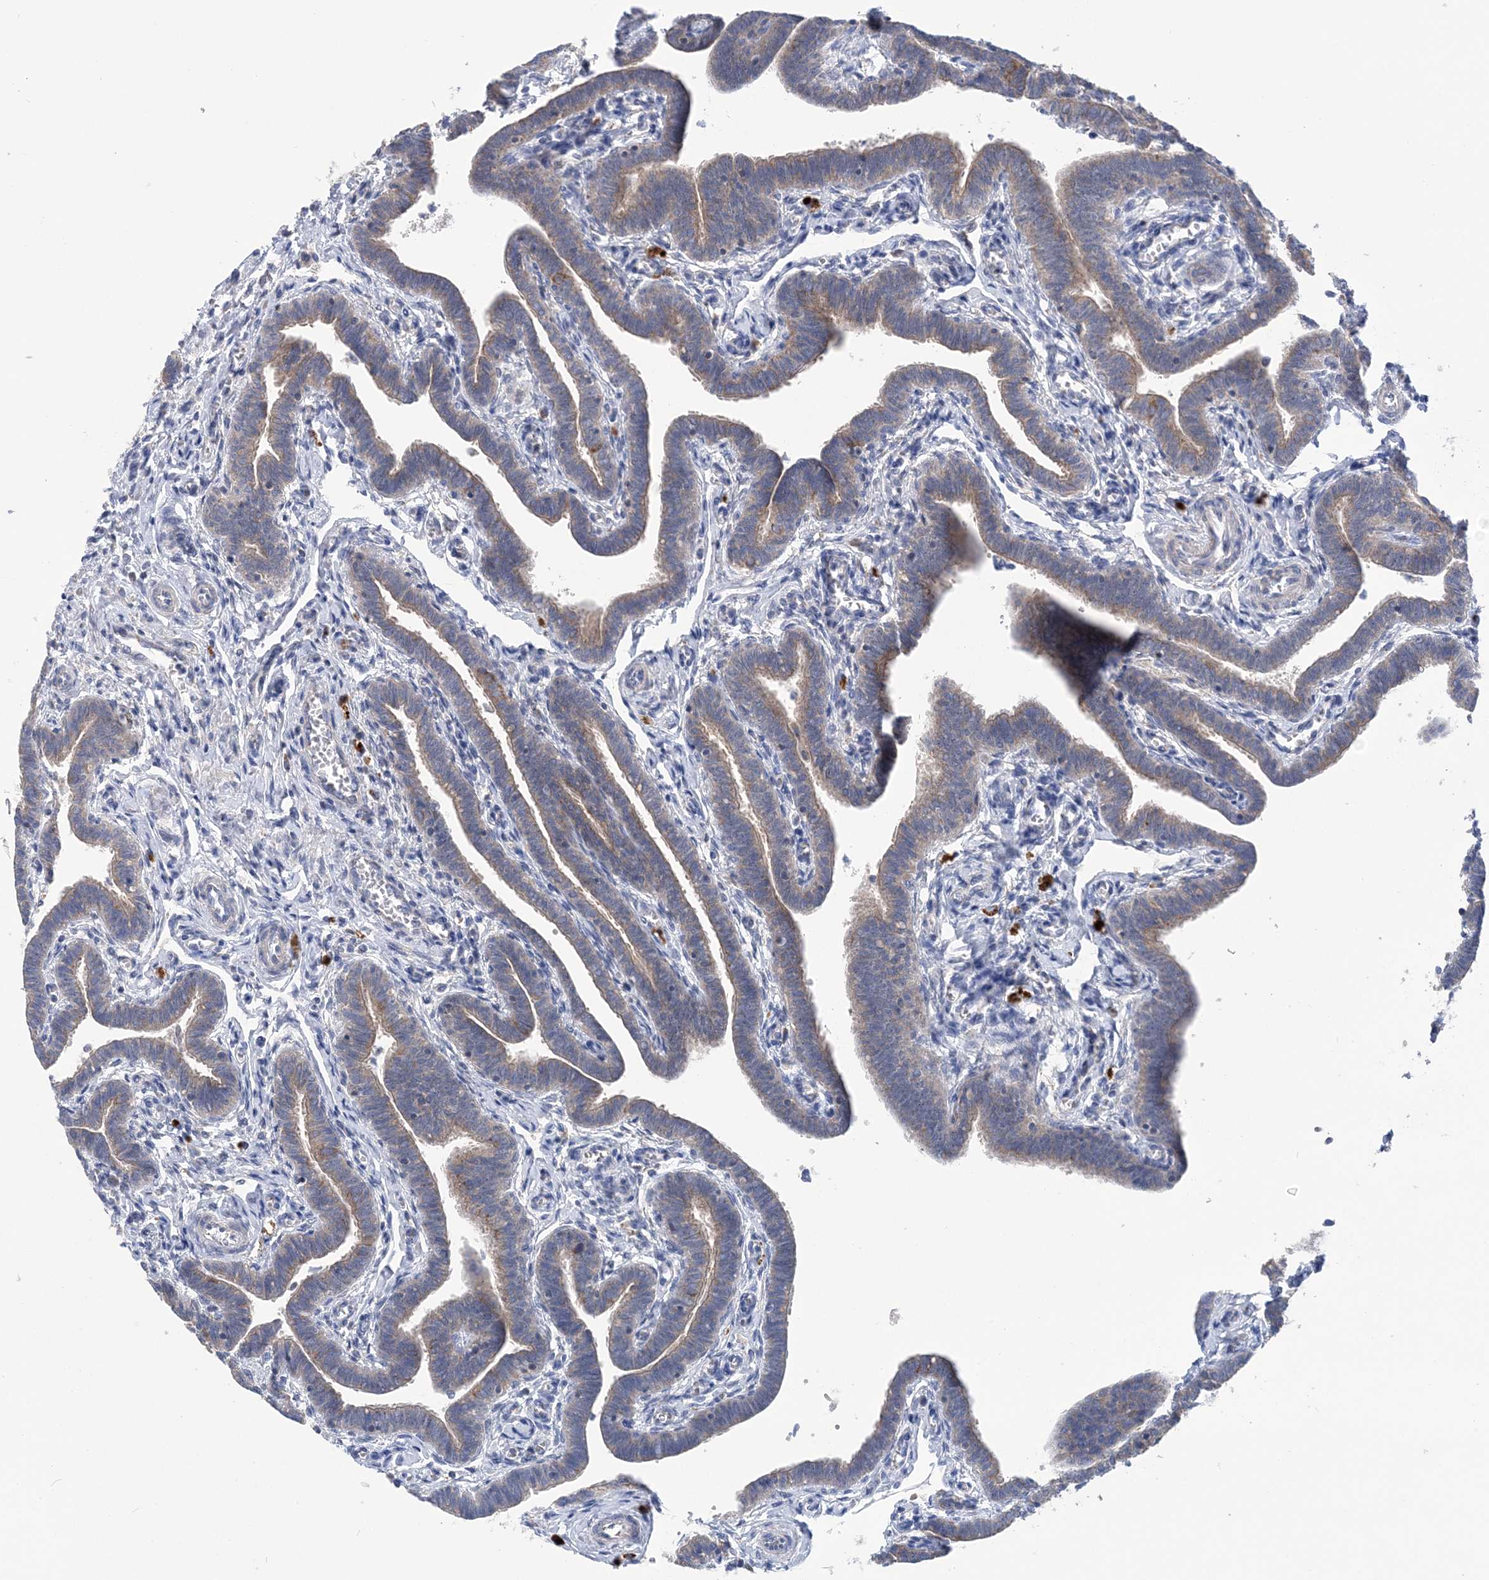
{"staining": {"intensity": "moderate", "quantity": "25%-75%", "location": "cytoplasmic/membranous"}, "tissue": "fallopian tube", "cell_type": "Glandular cells", "image_type": "normal", "snomed": [{"axis": "morphology", "description": "Normal tissue, NOS"}, {"axis": "topography", "description": "Fallopian tube"}], "caption": "Glandular cells exhibit medium levels of moderate cytoplasmic/membranous expression in approximately 25%-75% of cells in benign fallopian tube.", "gene": "COPE", "patient": {"sex": "female", "age": 36}}